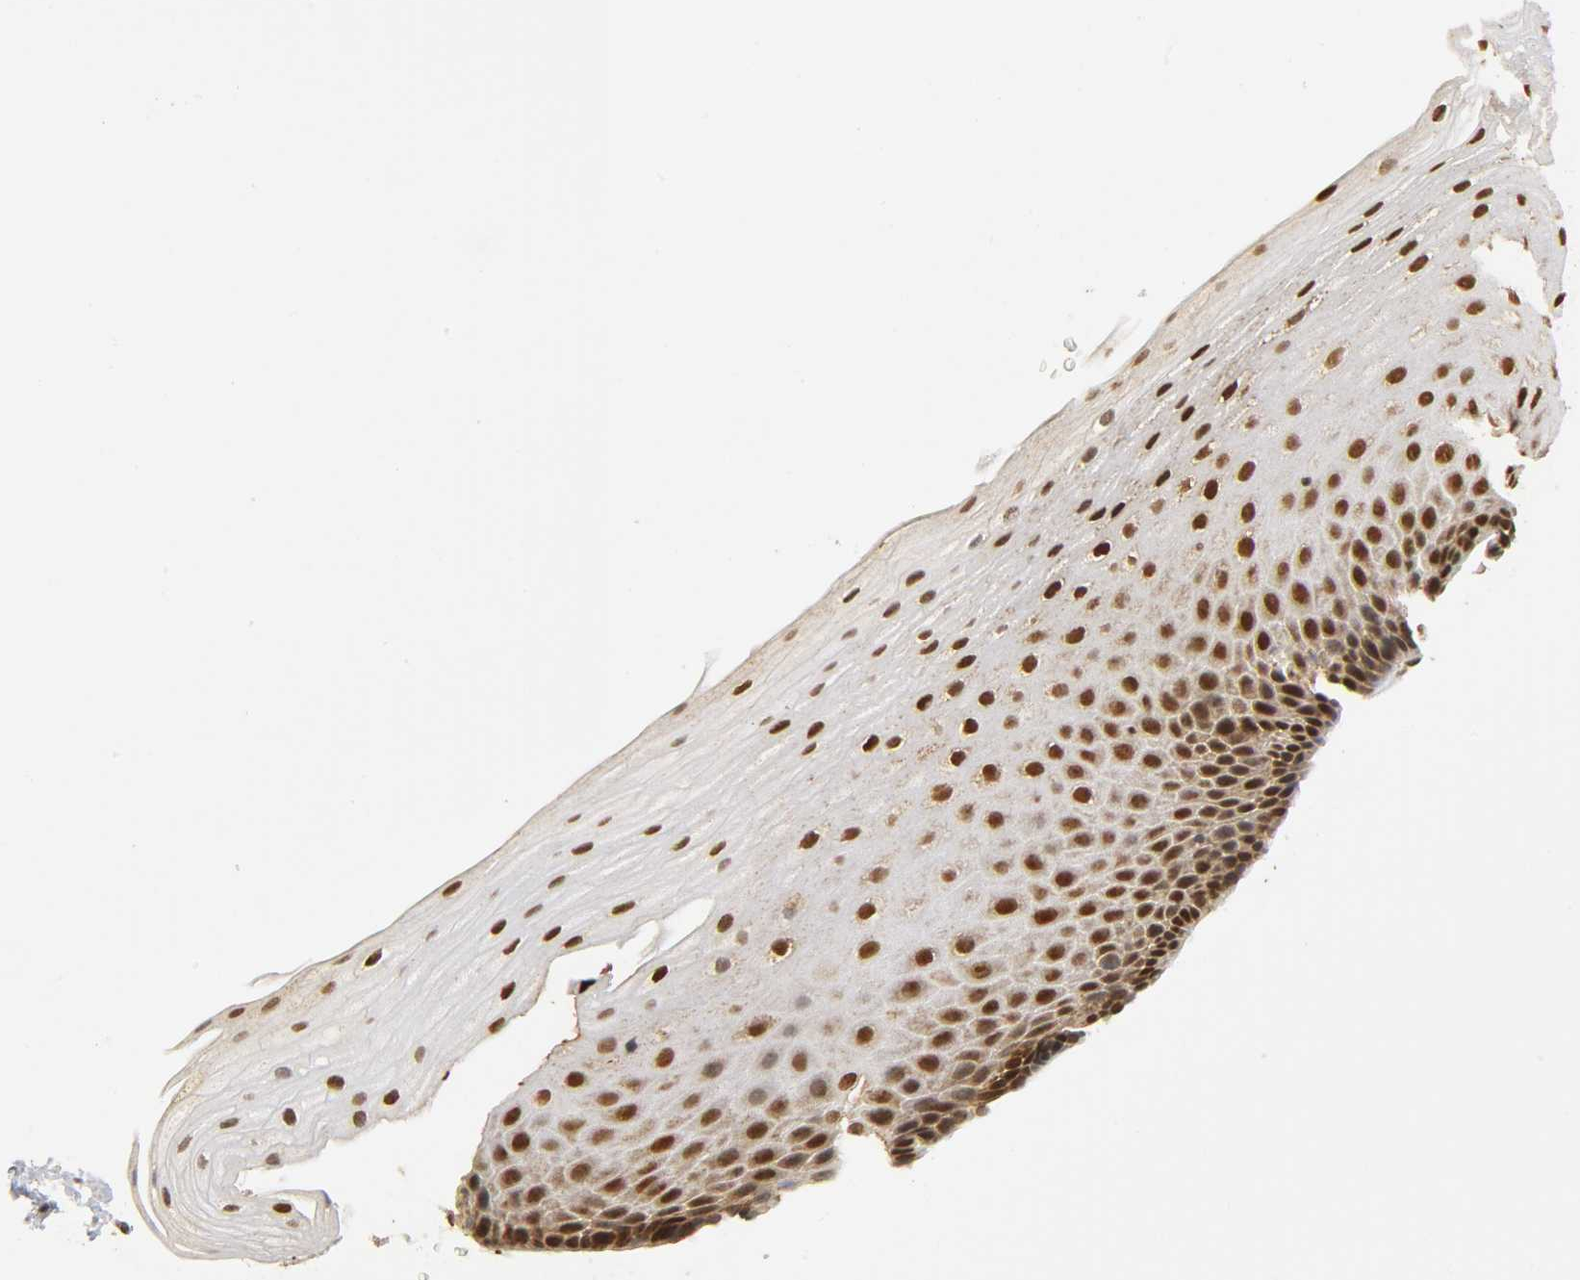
{"staining": {"intensity": "strong", "quantity": ">75%", "location": "cytoplasmic/membranous,nuclear"}, "tissue": "esophagus", "cell_type": "Squamous epithelial cells", "image_type": "normal", "snomed": [{"axis": "morphology", "description": "Normal tissue, NOS"}, {"axis": "topography", "description": "Esophagus"}], "caption": "Squamous epithelial cells demonstrate strong cytoplasmic/membranous,nuclear positivity in about >75% of cells in unremarkable esophagus. The staining is performed using DAB (3,3'-diaminobenzidine) brown chromogen to label protein expression. The nuclei are counter-stained blue using hematoxylin.", "gene": "RNF122", "patient": {"sex": "female", "age": 70}}